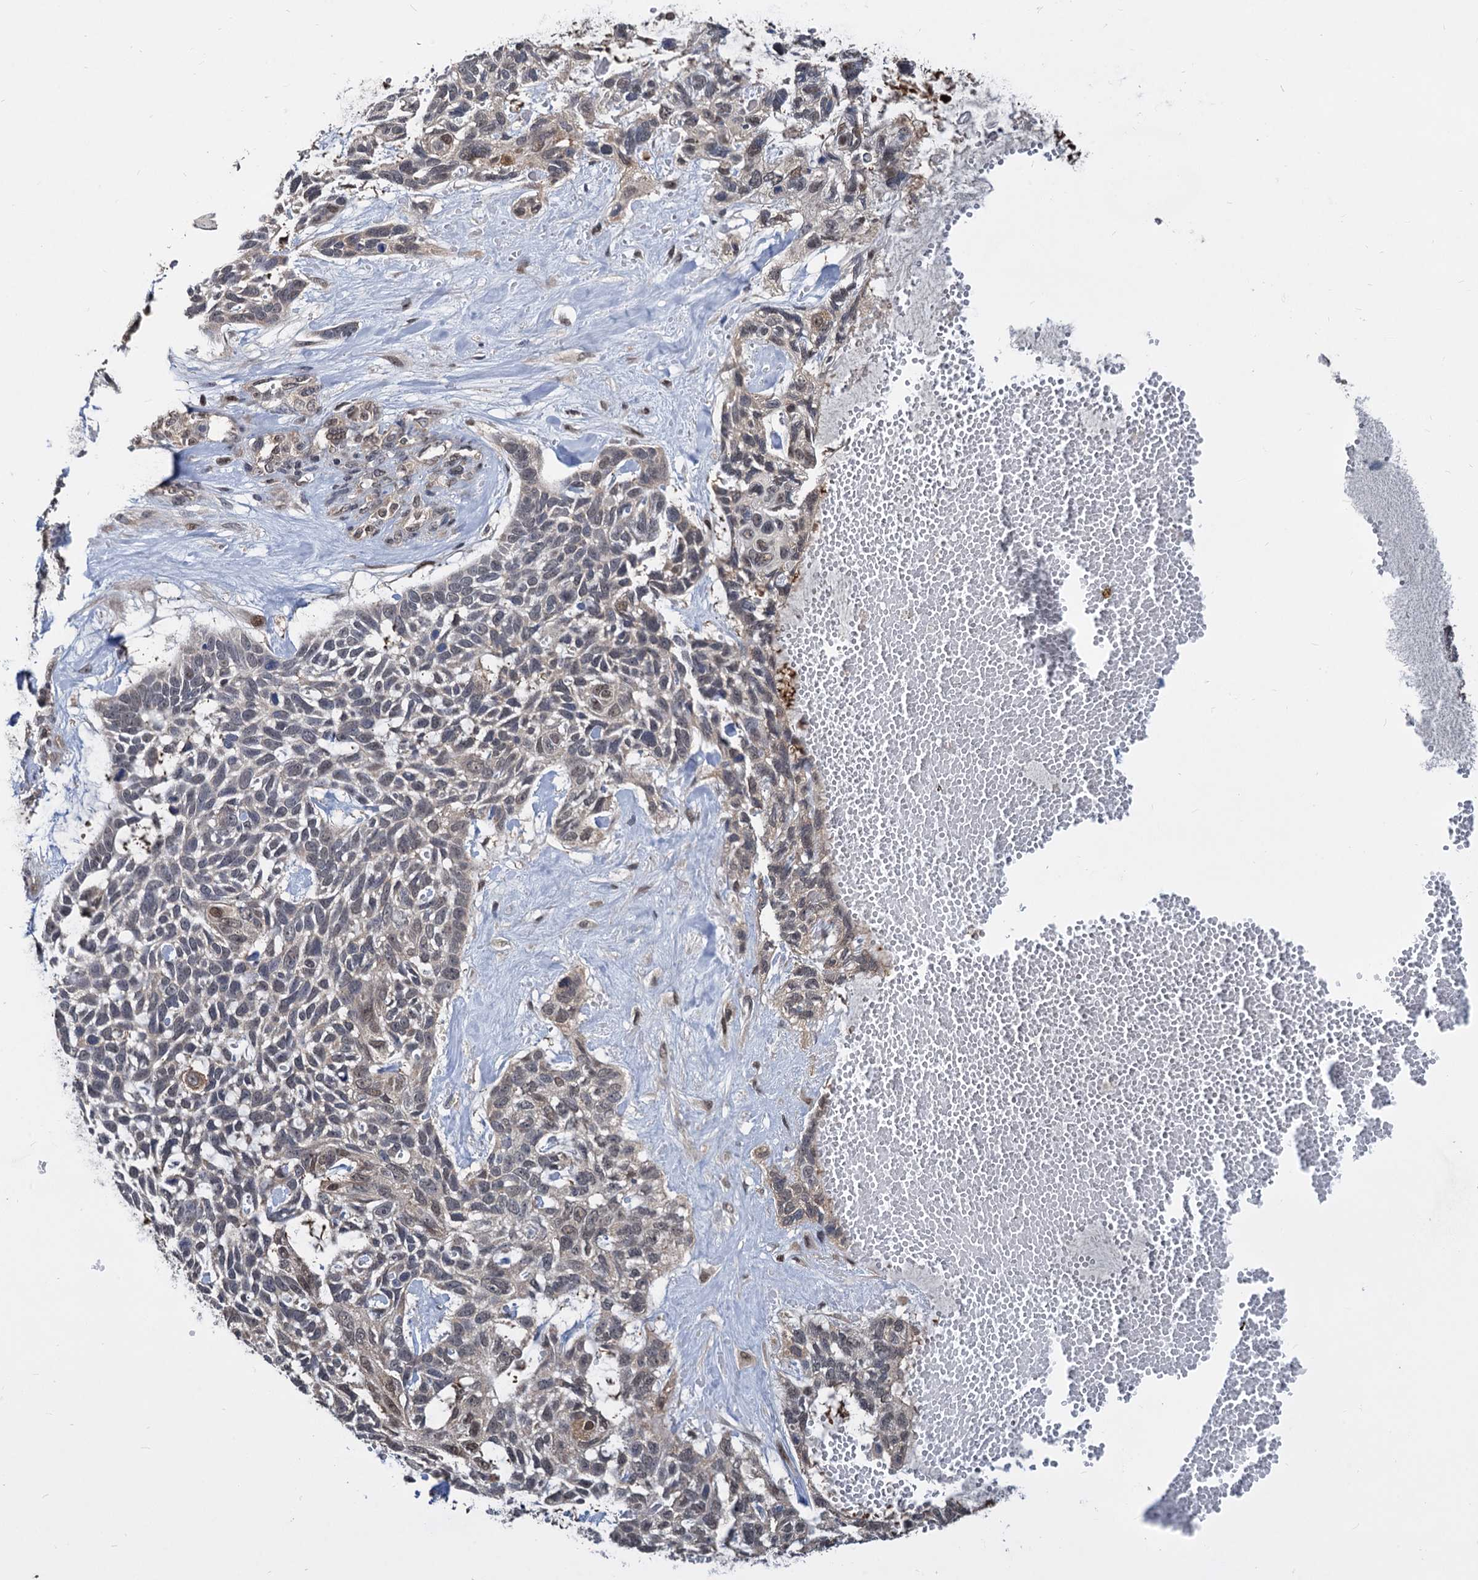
{"staining": {"intensity": "weak", "quantity": "<25%", "location": "nuclear"}, "tissue": "skin cancer", "cell_type": "Tumor cells", "image_type": "cancer", "snomed": [{"axis": "morphology", "description": "Basal cell carcinoma"}, {"axis": "topography", "description": "Skin"}], "caption": "DAB (3,3'-diaminobenzidine) immunohistochemical staining of human skin cancer demonstrates no significant expression in tumor cells. (DAB IHC, high magnification).", "gene": "PSMD4", "patient": {"sex": "male", "age": 88}}